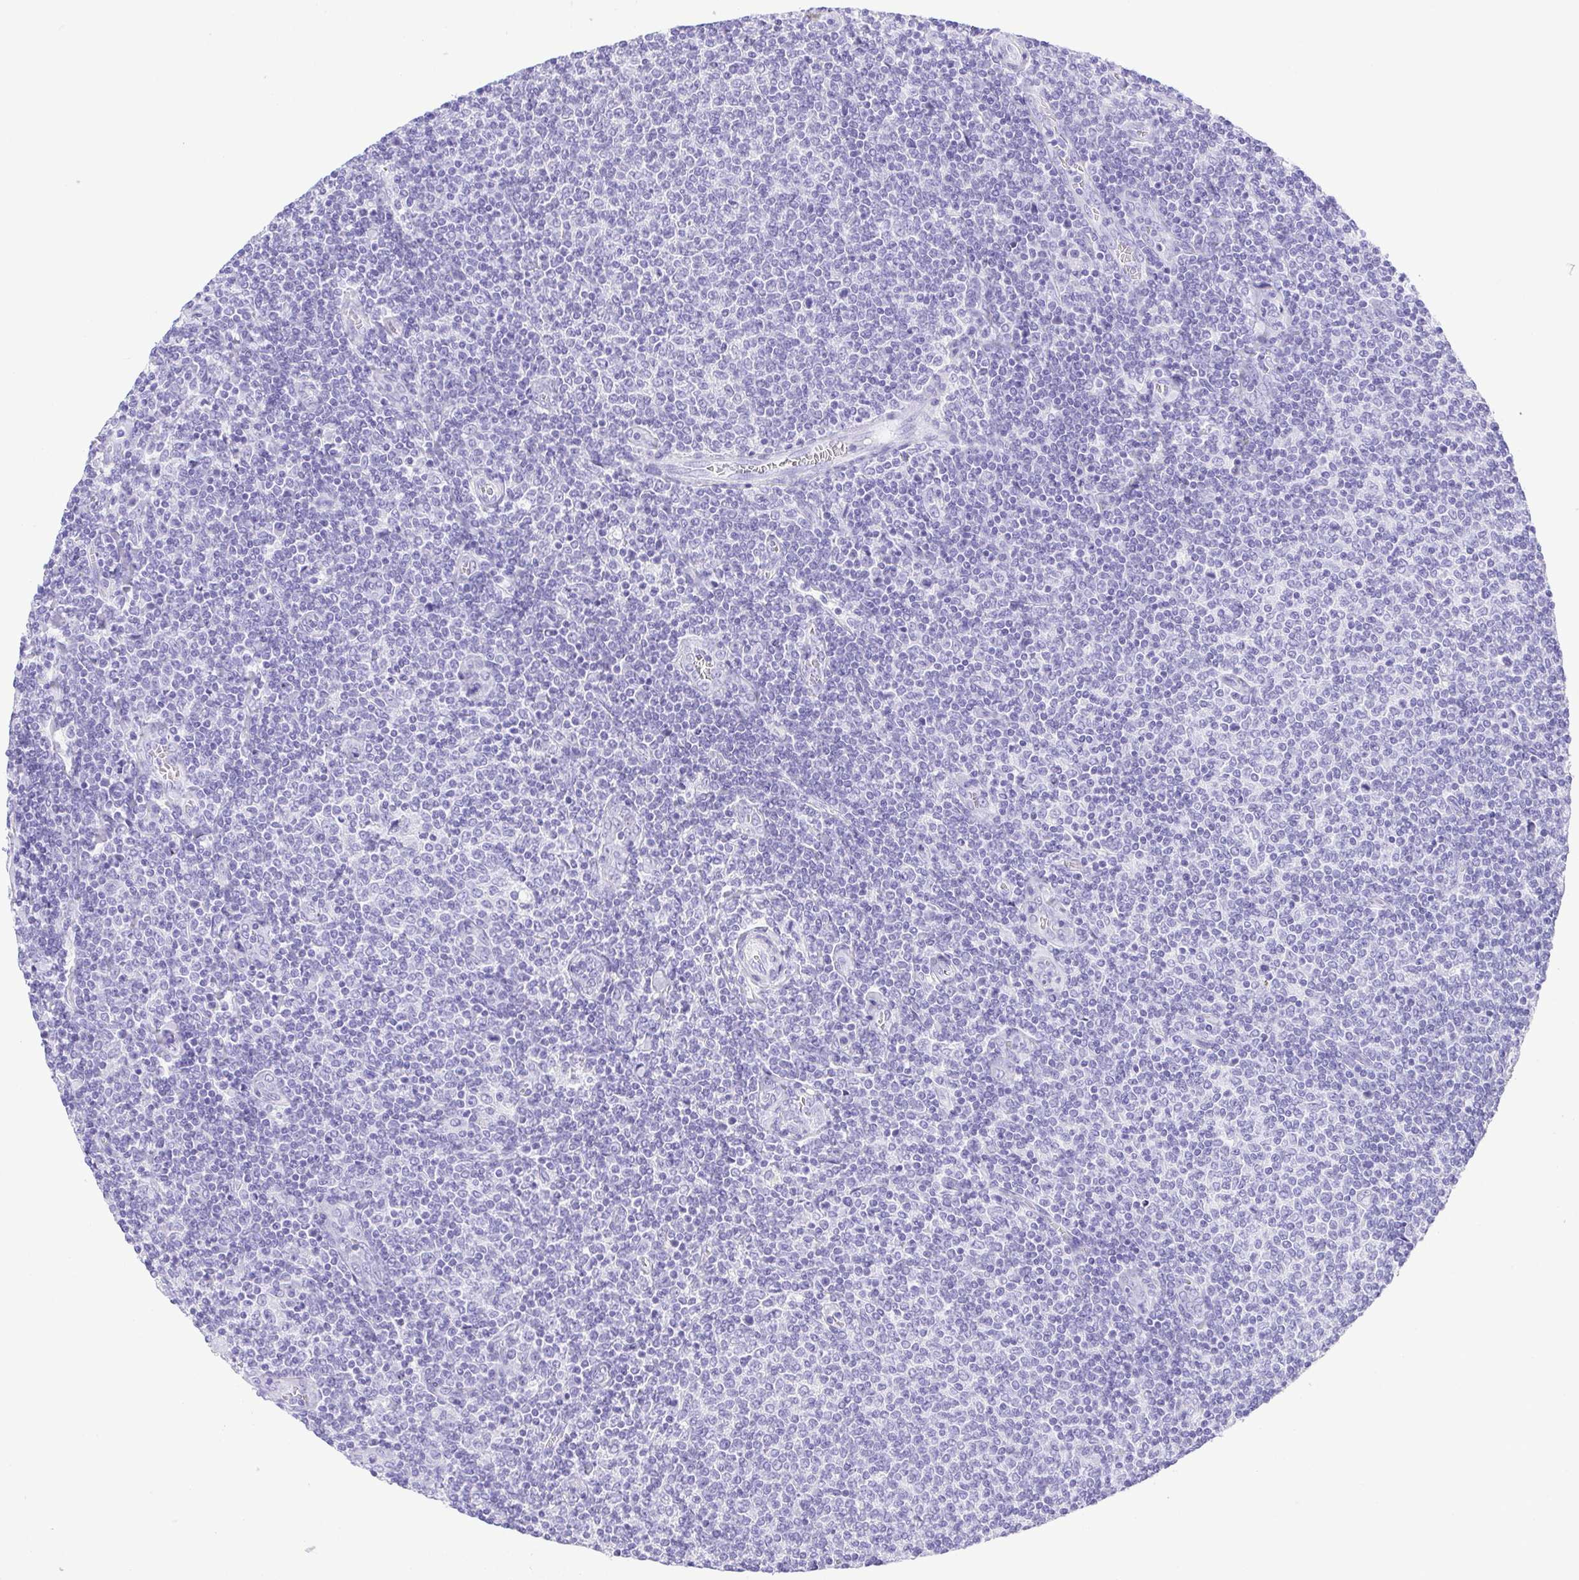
{"staining": {"intensity": "negative", "quantity": "none", "location": "none"}, "tissue": "lymphoma", "cell_type": "Tumor cells", "image_type": "cancer", "snomed": [{"axis": "morphology", "description": "Malignant lymphoma, non-Hodgkin's type, Low grade"}, {"axis": "topography", "description": "Lymph node"}], "caption": "This image is of malignant lymphoma, non-Hodgkin's type (low-grade) stained with IHC to label a protein in brown with the nuclei are counter-stained blue. There is no staining in tumor cells.", "gene": "CDSN", "patient": {"sex": "male", "age": 52}}